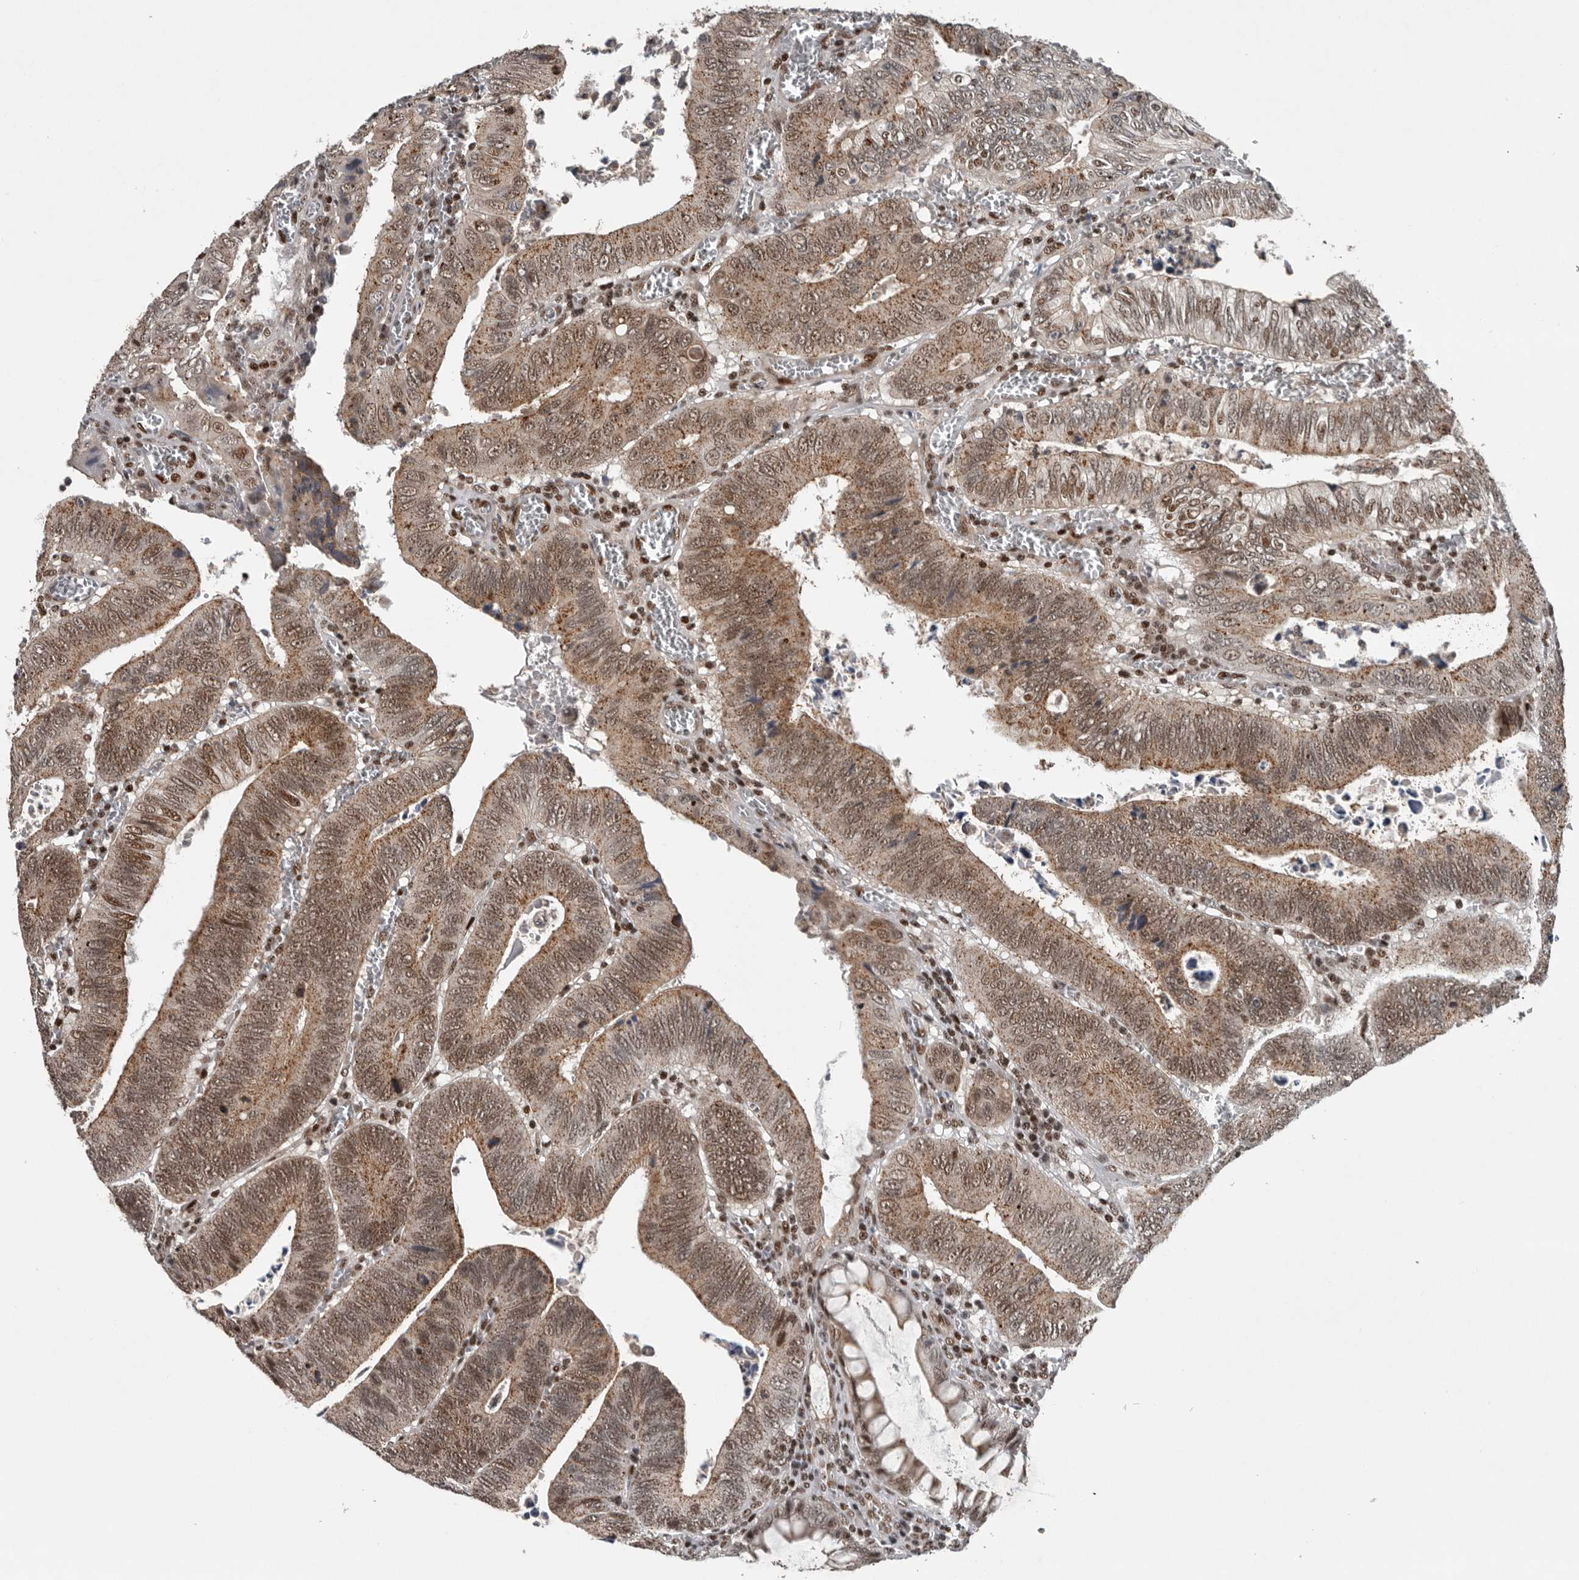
{"staining": {"intensity": "moderate", "quantity": ">75%", "location": "cytoplasmic/membranous,nuclear"}, "tissue": "colorectal cancer", "cell_type": "Tumor cells", "image_type": "cancer", "snomed": [{"axis": "morphology", "description": "Inflammation, NOS"}, {"axis": "morphology", "description": "Adenocarcinoma, NOS"}, {"axis": "topography", "description": "Colon"}], "caption": "Protein staining by immunohistochemistry reveals moderate cytoplasmic/membranous and nuclear positivity in approximately >75% of tumor cells in colorectal cancer.", "gene": "SENP7", "patient": {"sex": "male", "age": 72}}